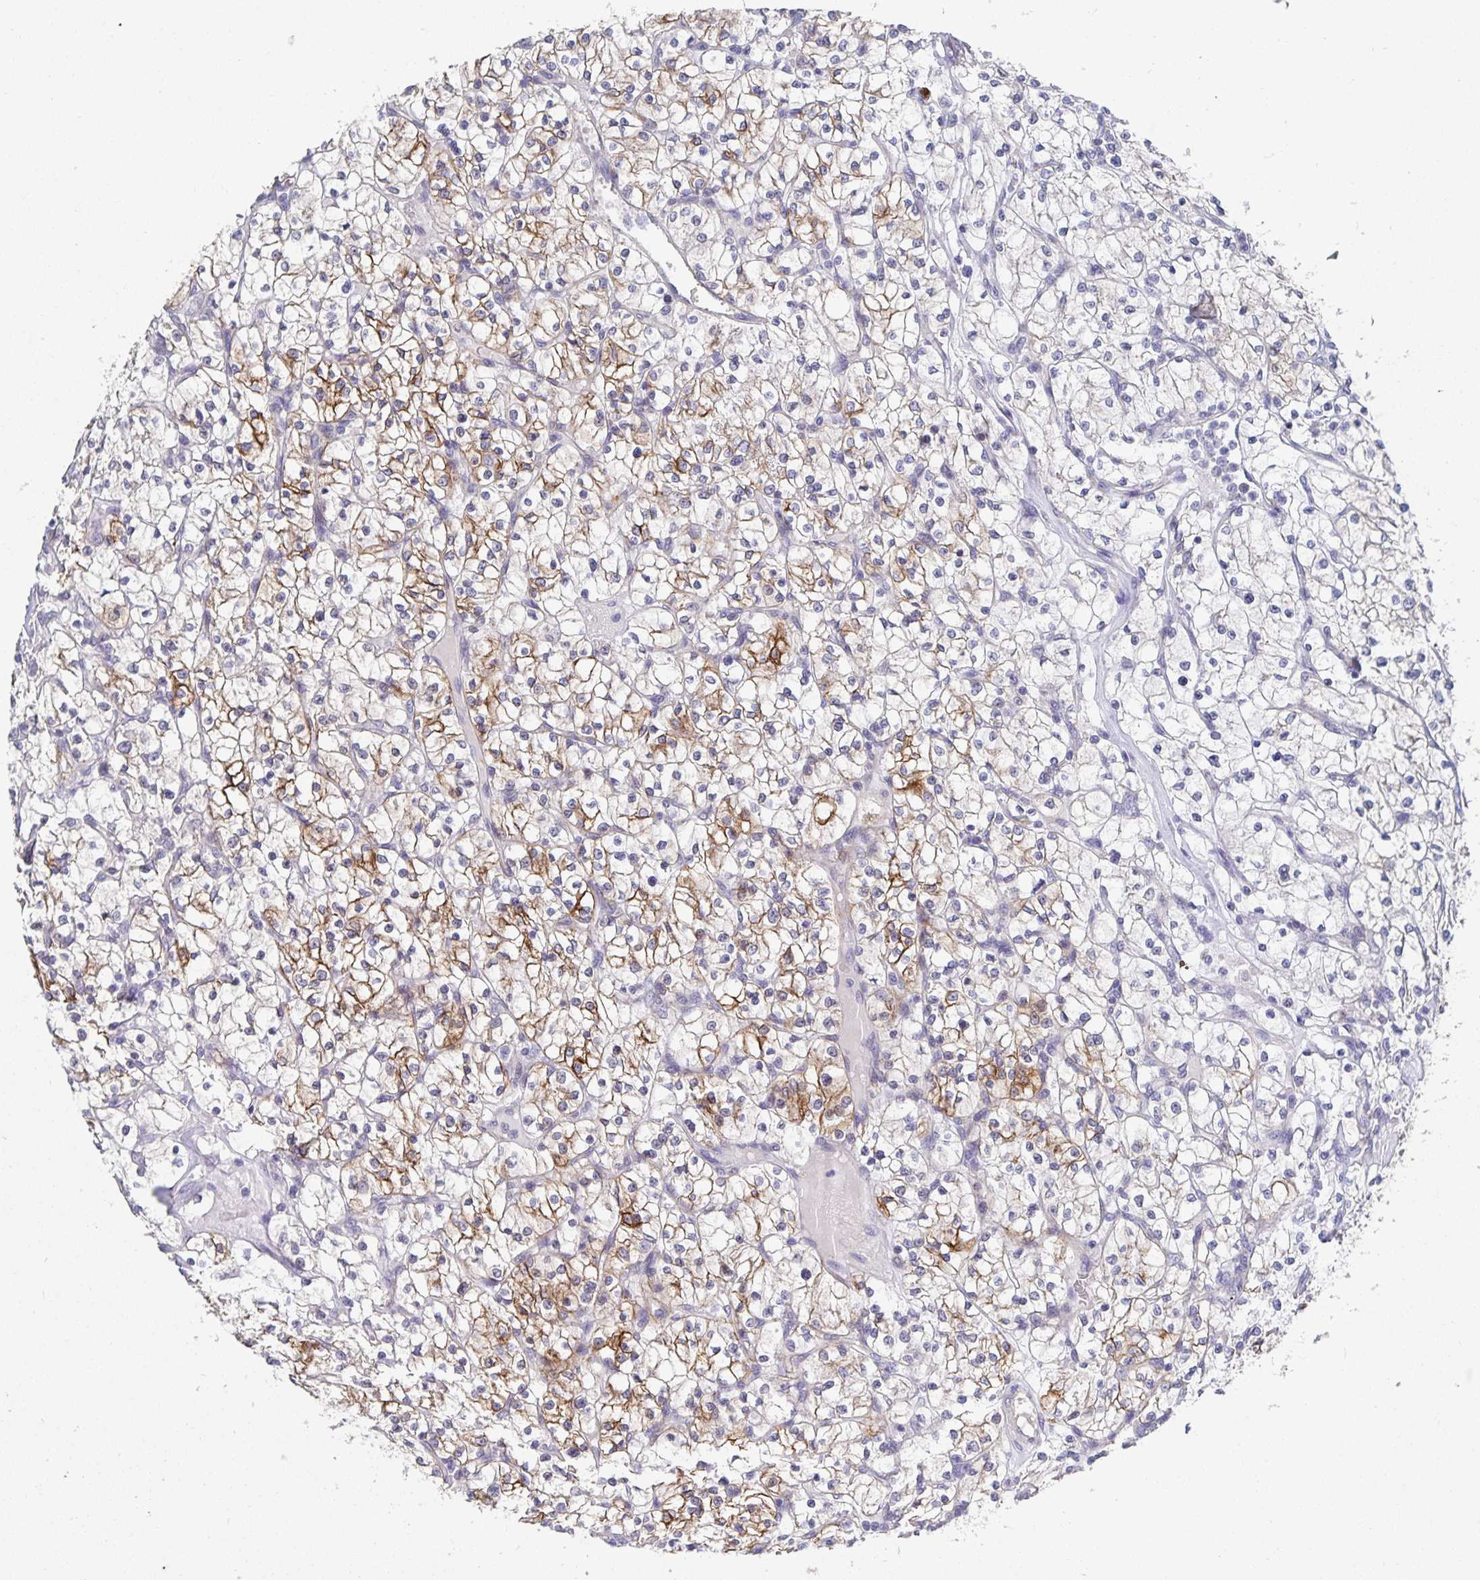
{"staining": {"intensity": "moderate", "quantity": "<25%", "location": "cytoplasmic/membranous"}, "tissue": "renal cancer", "cell_type": "Tumor cells", "image_type": "cancer", "snomed": [{"axis": "morphology", "description": "Adenocarcinoma, NOS"}, {"axis": "topography", "description": "Kidney"}], "caption": "The image exhibits staining of renal cancer (adenocarcinoma), revealing moderate cytoplasmic/membranous protein positivity (brown color) within tumor cells. (Stains: DAB (3,3'-diaminobenzidine) in brown, nuclei in blue, Microscopy: brightfield microscopy at high magnification).", "gene": "ZIK1", "patient": {"sex": "female", "age": 64}}